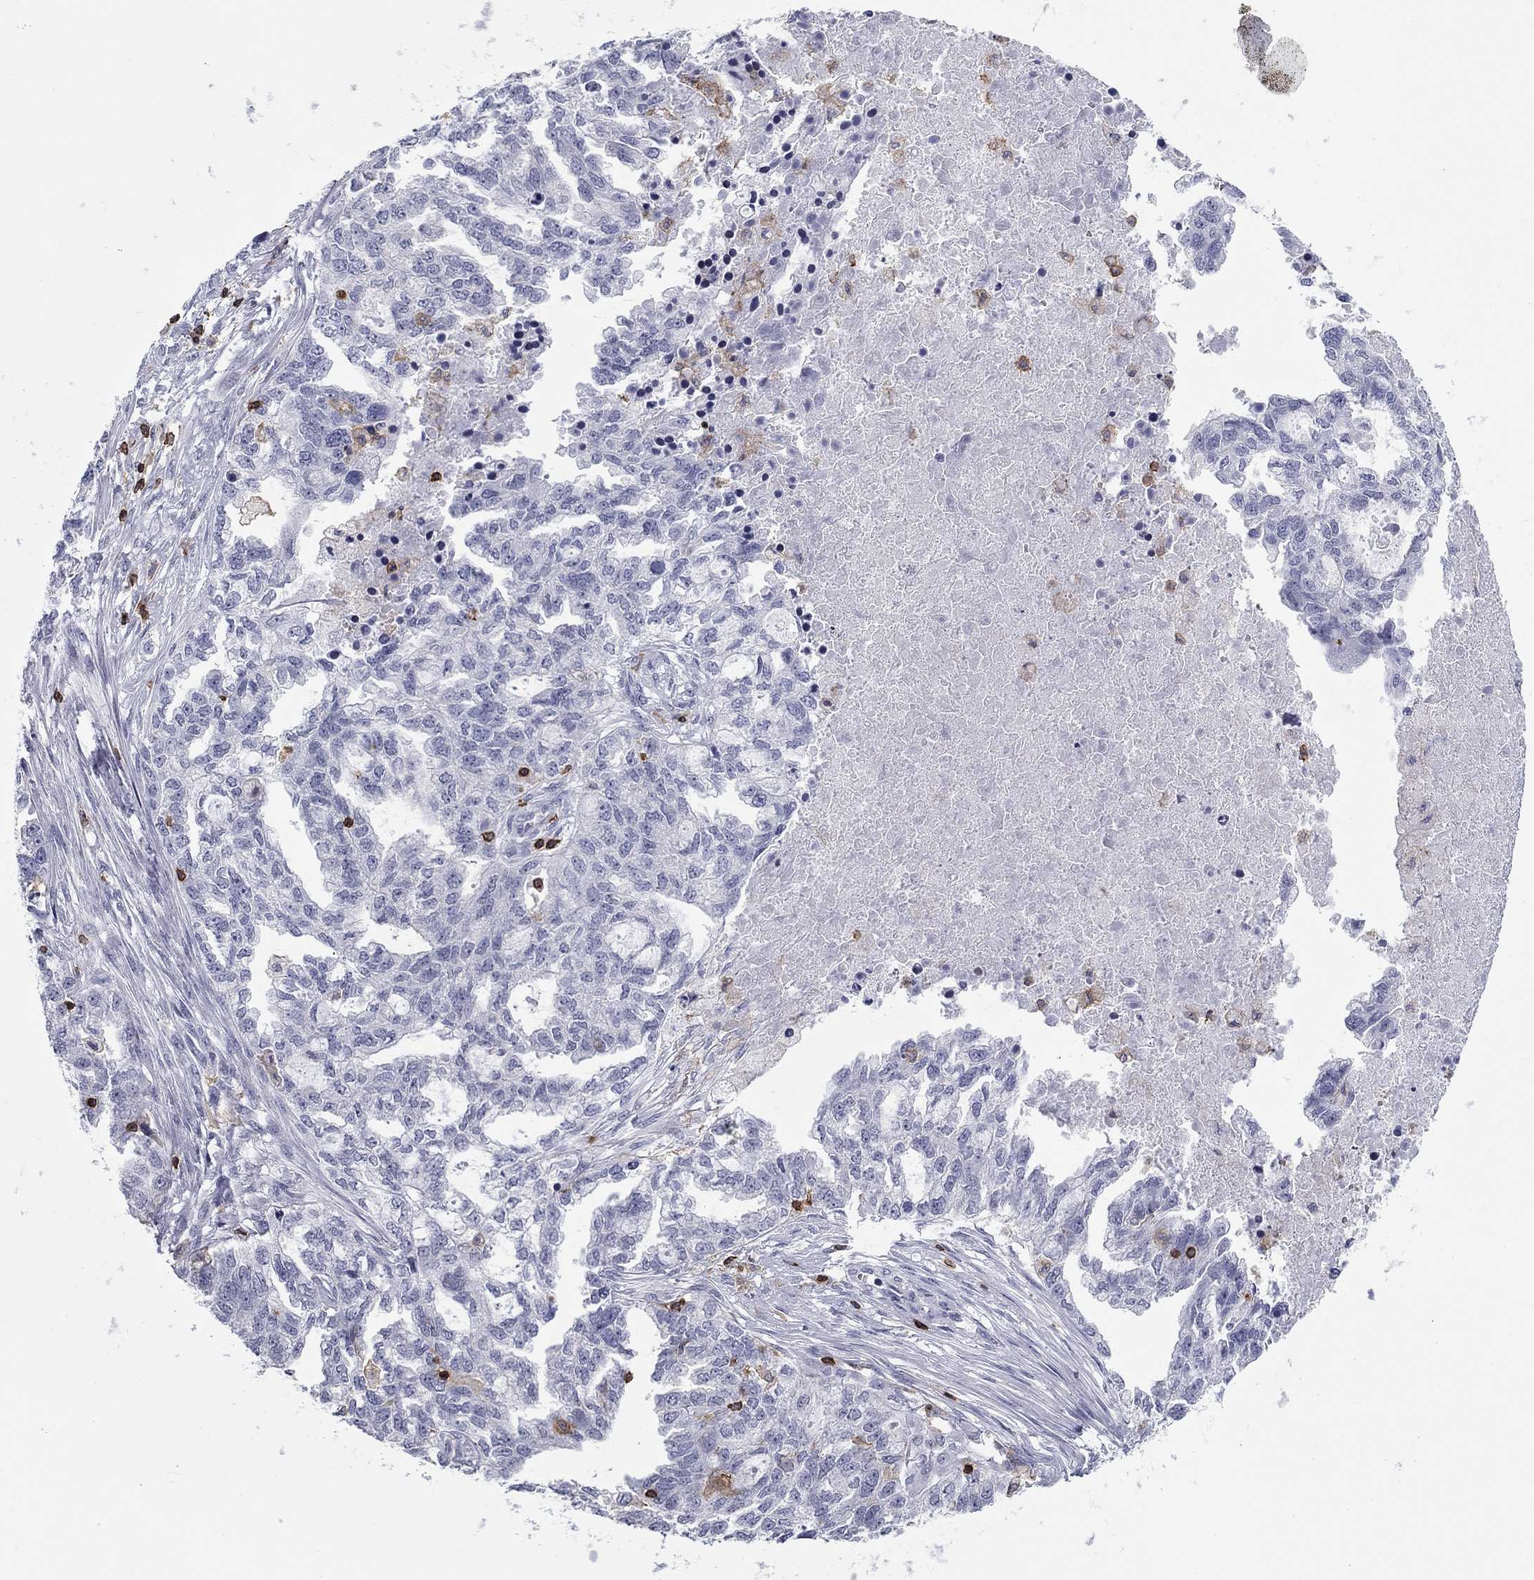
{"staining": {"intensity": "weak", "quantity": "<25%", "location": "cytoplasmic/membranous"}, "tissue": "ovarian cancer", "cell_type": "Tumor cells", "image_type": "cancer", "snomed": [{"axis": "morphology", "description": "Cystadenocarcinoma, serous, NOS"}, {"axis": "topography", "description": "Ovary"}], "caption": "The histopathology image demonstrates no significant expression in tumor cells of ovarian serous cystadenocarcinoma.", "gene": "ARHGAP27", "patient": {"sex": "female", "age": 51}}